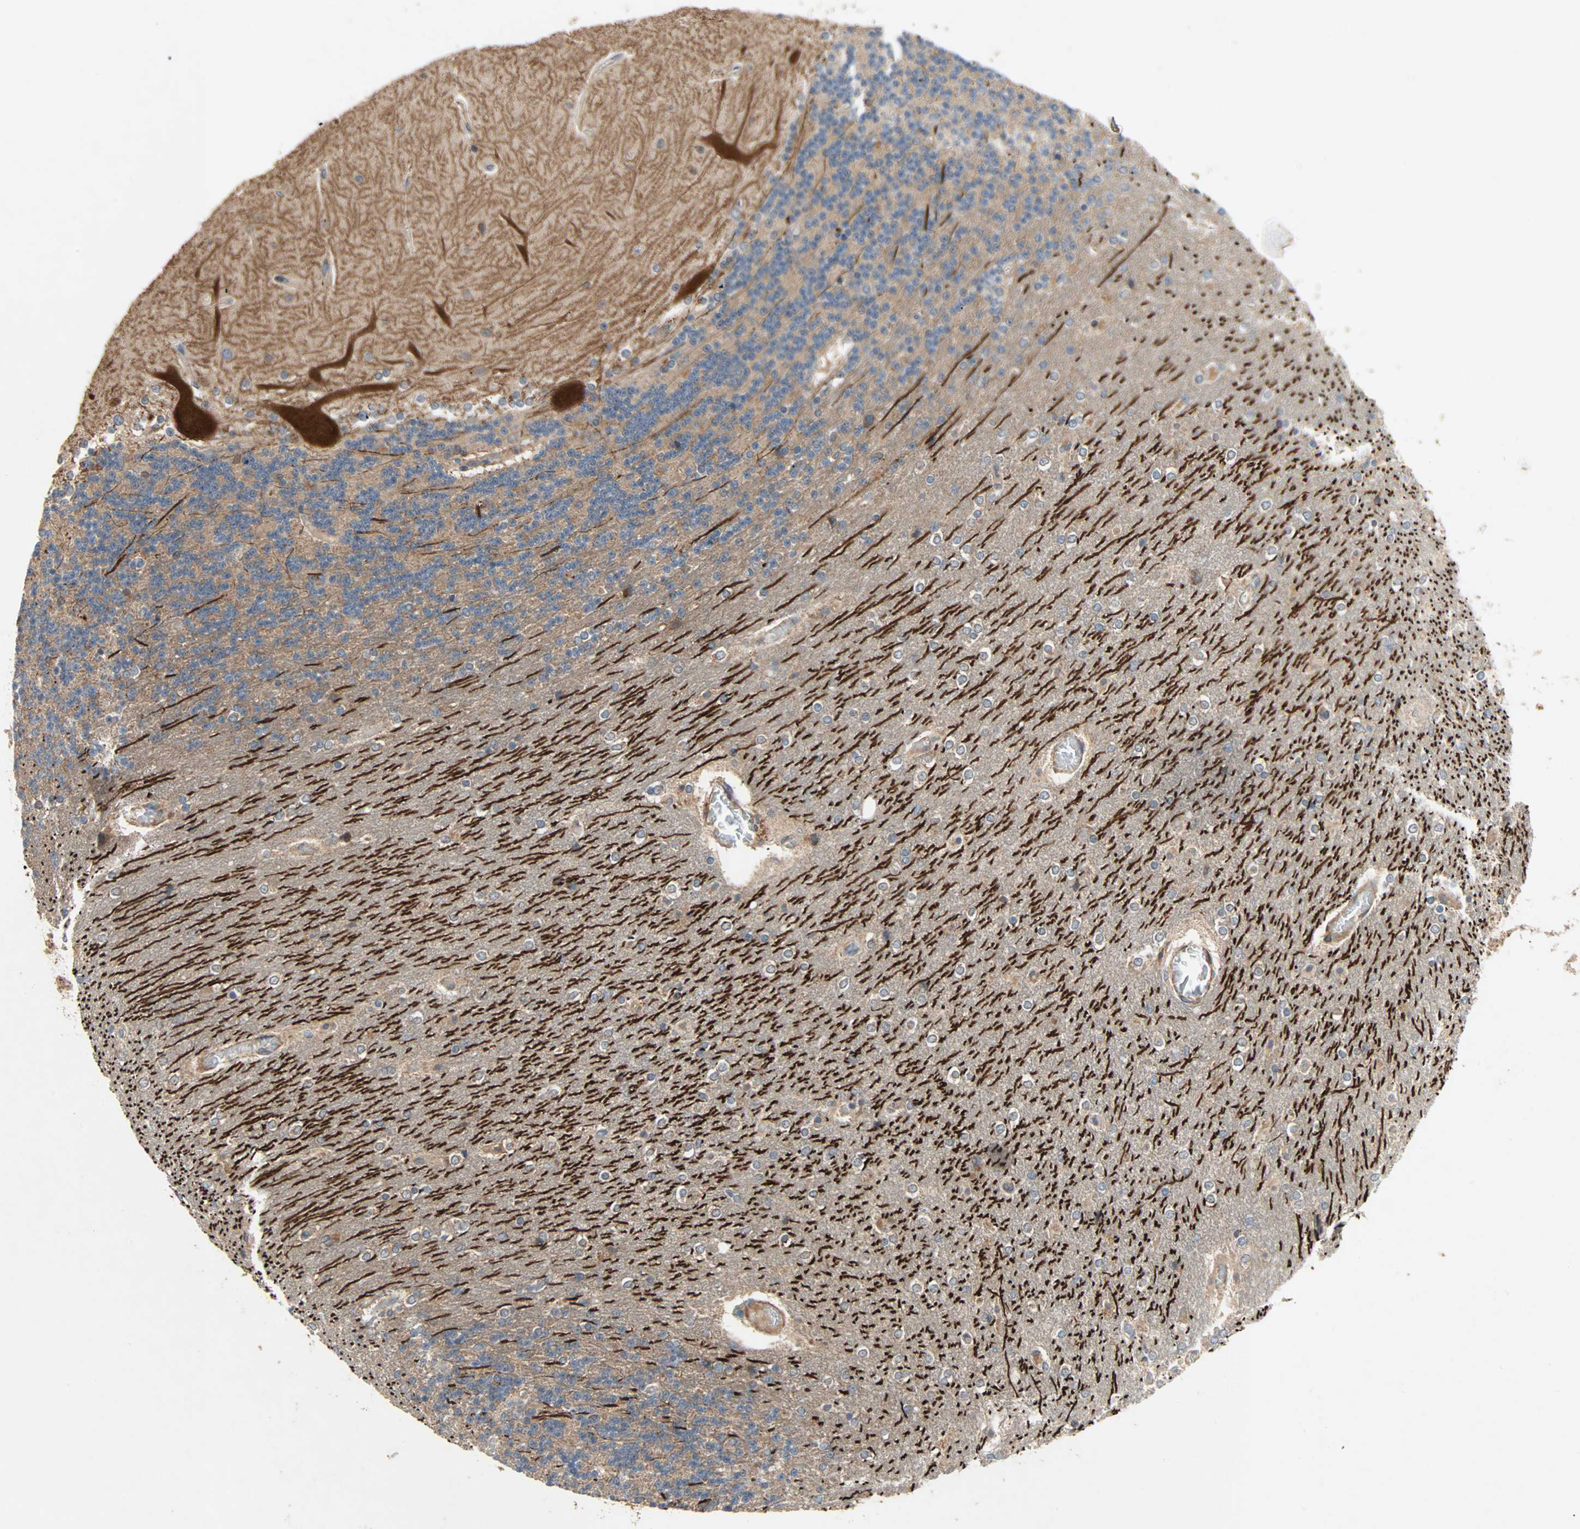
{"staining": {"intensity": "moderate", "quantity": ">75%", "location": "cytoplasmic/membranous"}, "tissue": "cerebellum", "cell_type": "Cells in granular layer", "image_type": "normal", "snomed": [{"axis": "morphology", "description": "Normal tissue, NOS"}, {"axis": "topography", "description": "Cerebellum"}], "caption": "Protein analysis of normal cerebellum reveals moderate cytoplasmic/membranous positivity in about >75% of cells in granular layer. The protein of interest is shown in brown color, while the nuclei are stained blue.", "gene": "XYLT1", "patient": {"sex": "female", "age": 54}}